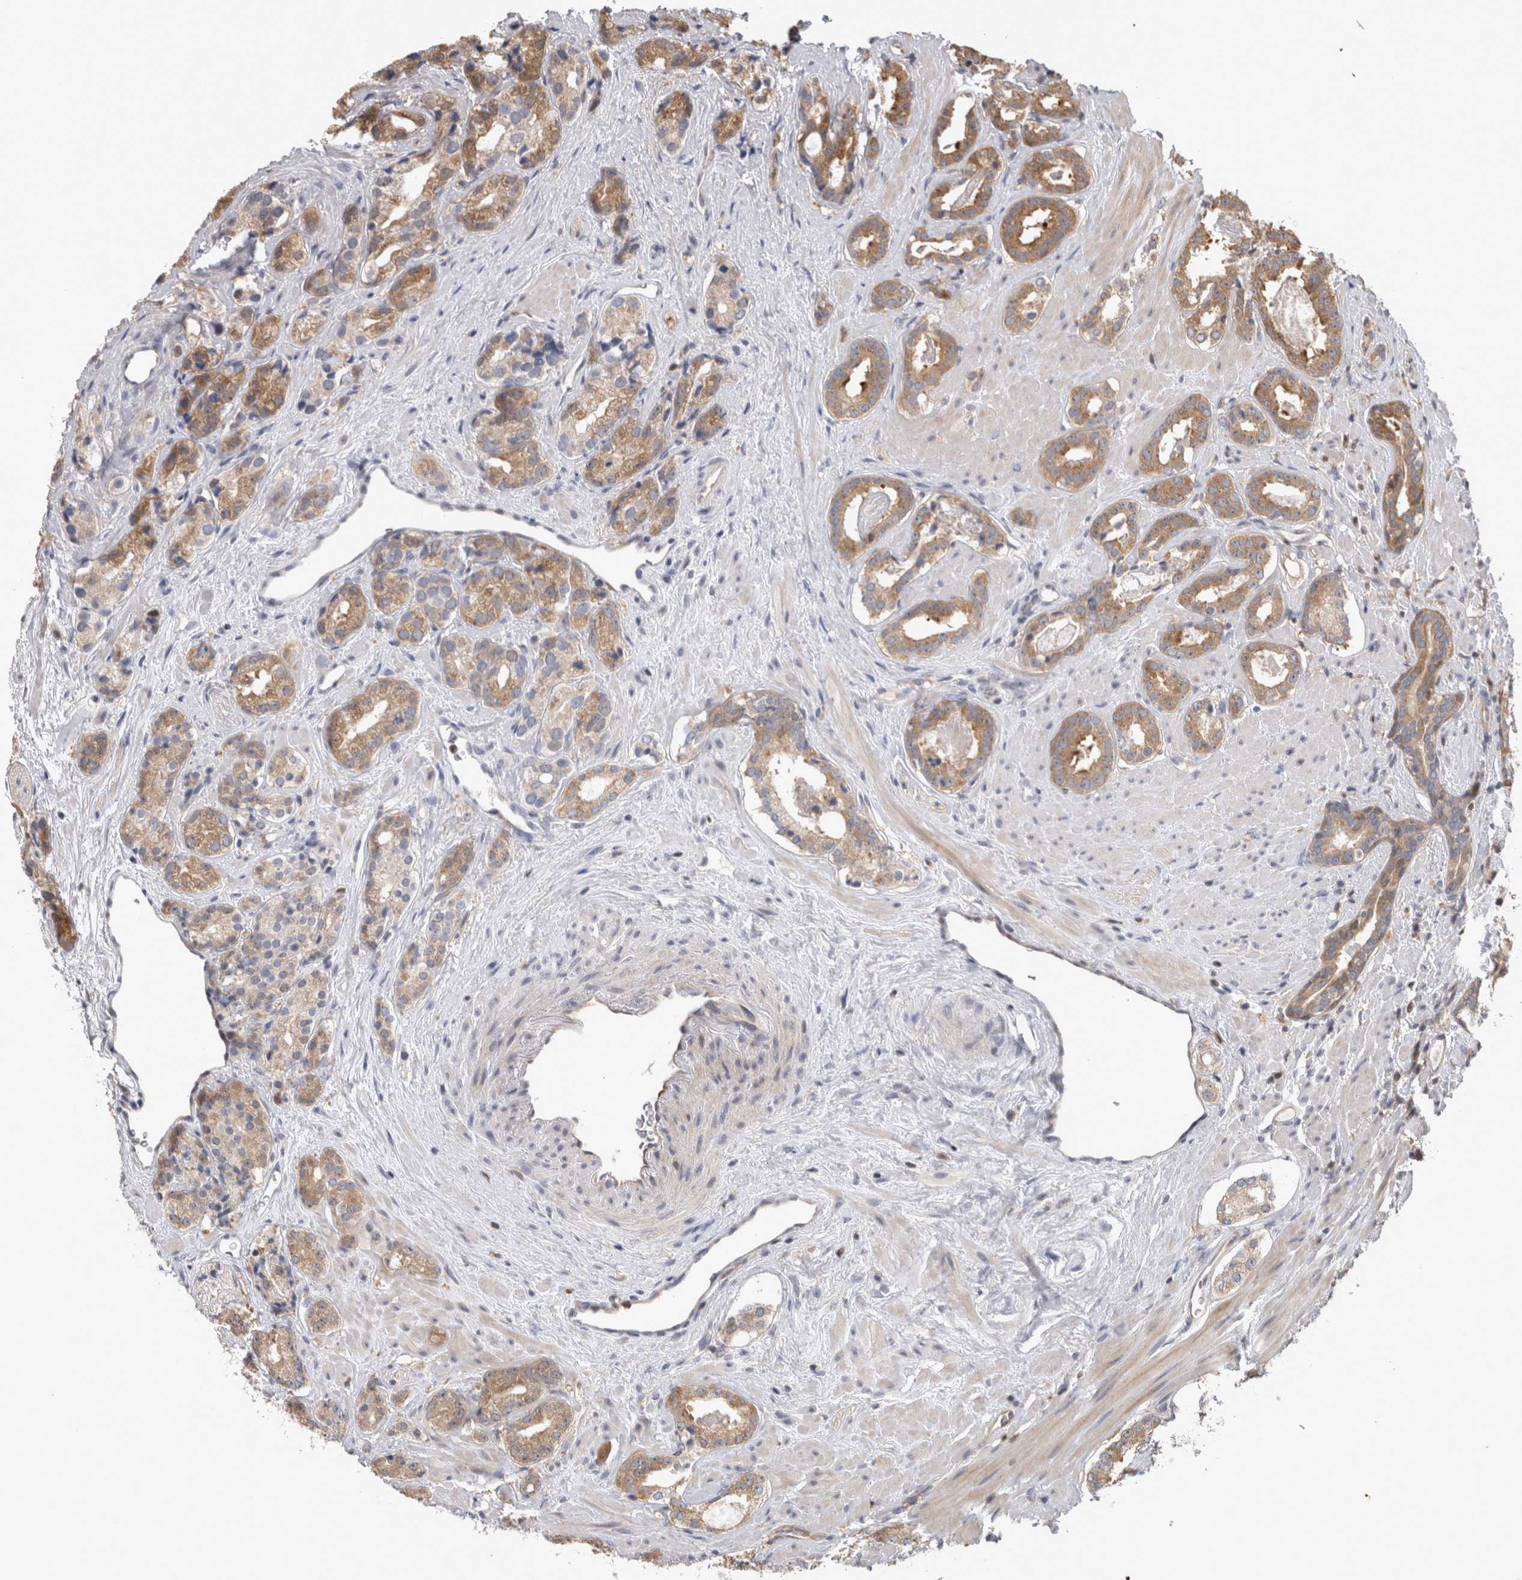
{"staining": {"intensity": "moderate", "quantity": ">75%", "location": "cytoplasmic/membranous"}, "tissue": "prostate cancer", "cell_type": "Tumor cells", "image_type": "cancer", "snomed": [{"axis": "morphology", "description": "Adenocarcinoma, High grade"}, {"axis": "topography", "description": "Prostate"}], "caption": "Human high-grade adenocarcinoma (prostate) stained with a brown dye displays moderate cytoplasmic/membranous positive positivity in about >75% of tumor cells.", "gene": "USH1G", "patient": {"sex": "male", "age": 71}}